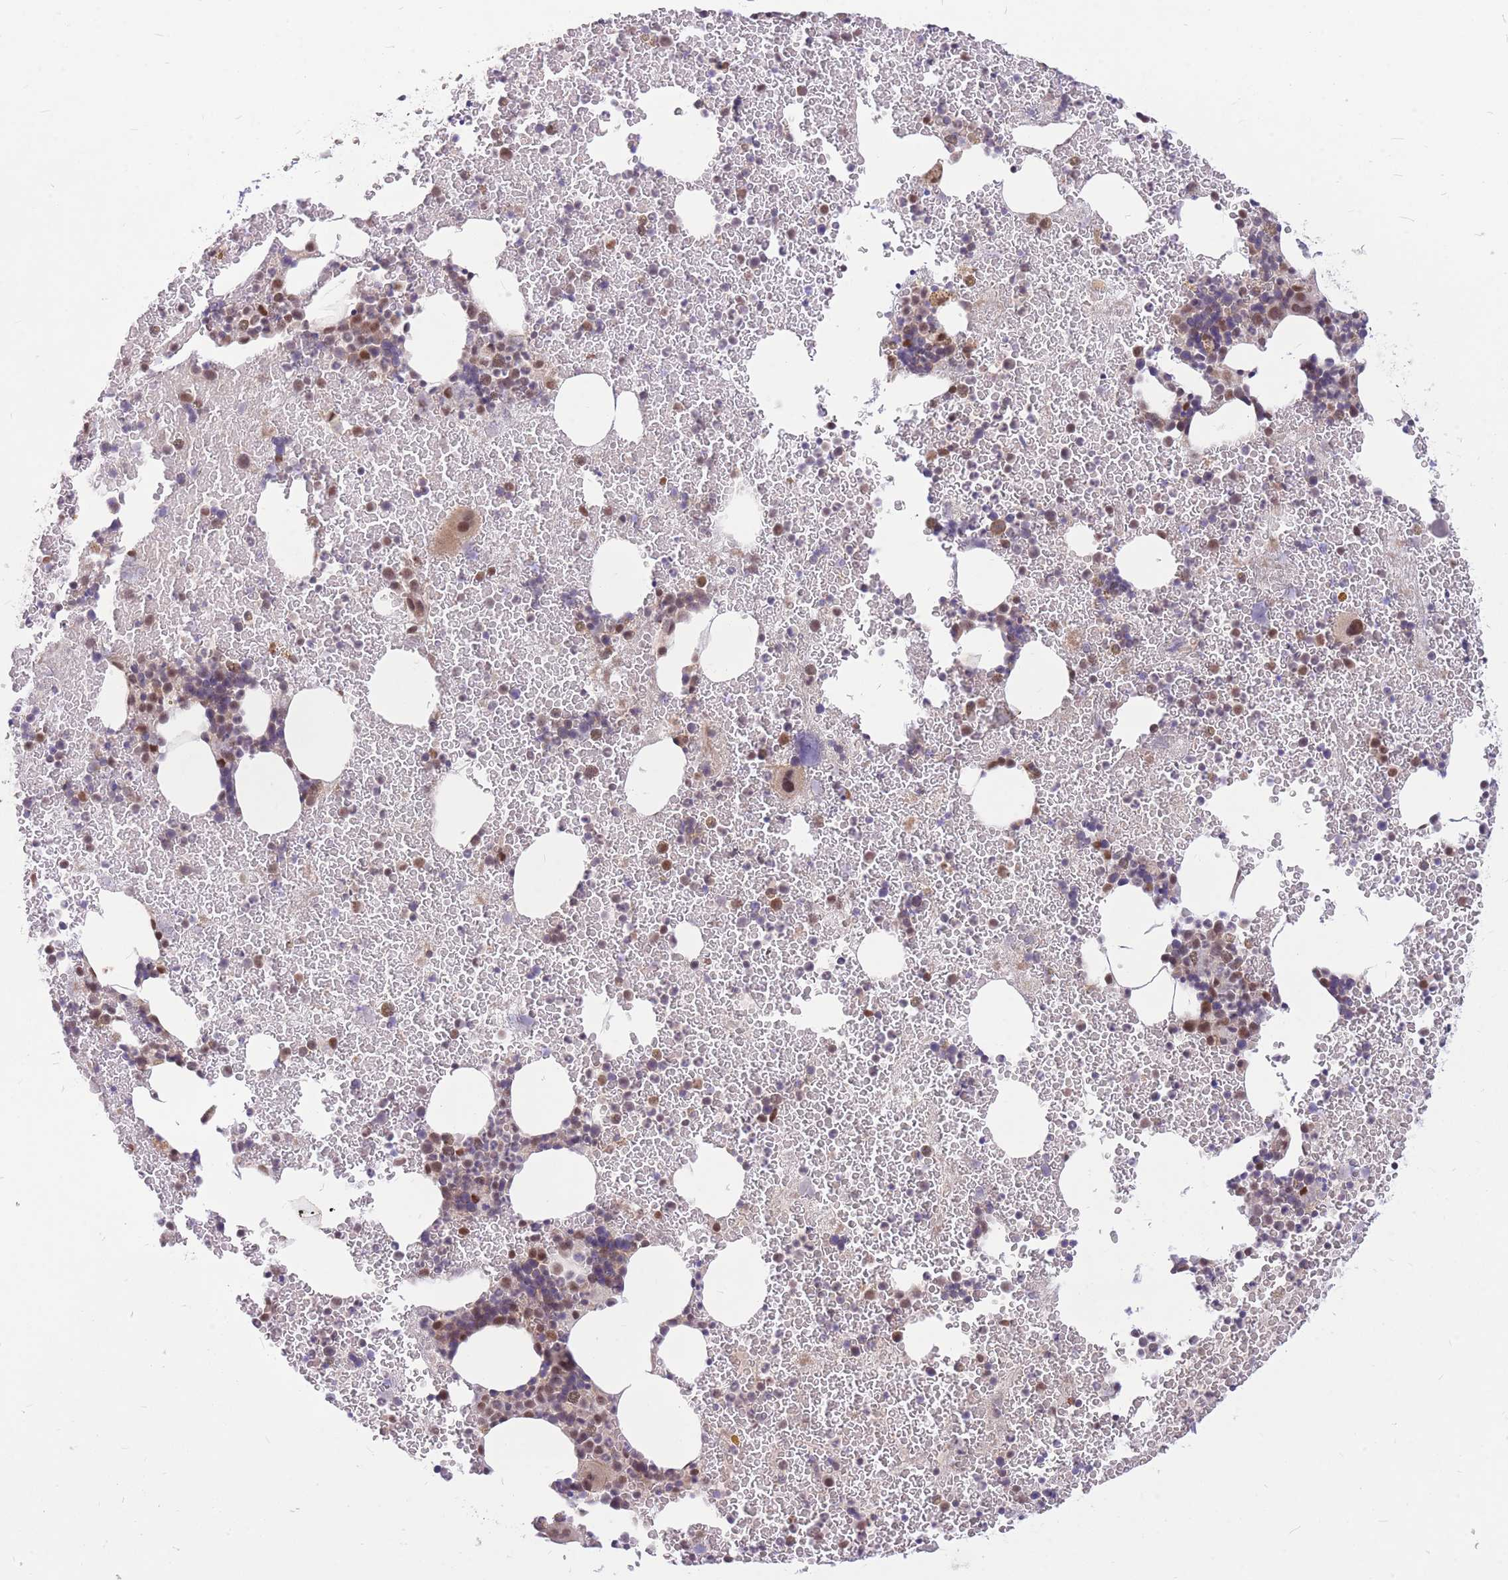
{"staining": {"intensity": "moderate", "quantity": "<25%", "location": "nuclear"}, "tissue": "bone marrow", "cell_type": "Hematopoietic cells", "image_type": "normal", "snomed": [{"axis": "morphology", "description": "Normal tissue, NOS"}, {"axis": "topography", "description": "Bone marrow"}], "caption": "Brown immunohistochemical staining in normal human bone marrow displays moderate nuclear positivity in about <25% of hematopoietic cells.", "gene": "ERCC2", "patient": {"sex": "male", "age": 26}}